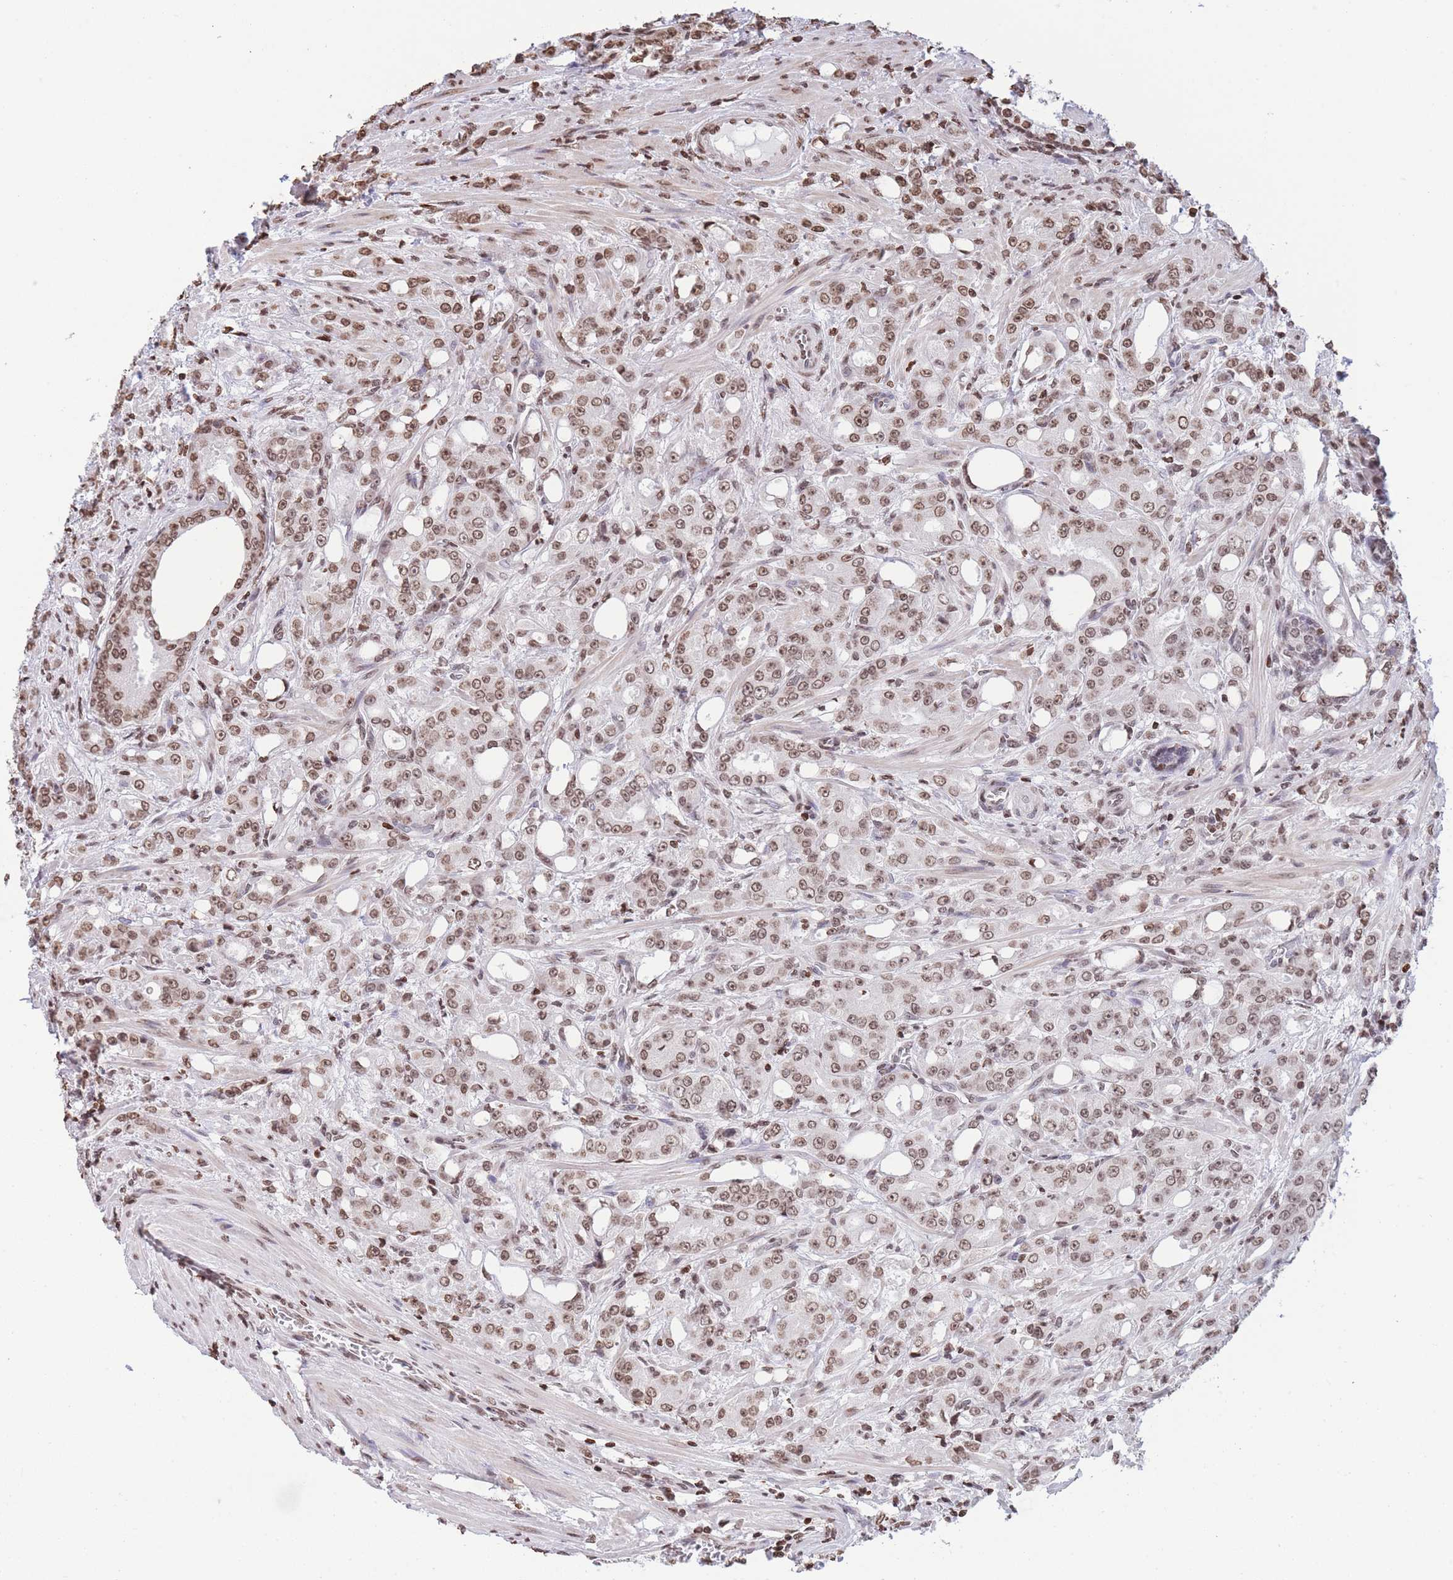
{"staining": {"intensity": "moderate", "quantity": ">75%", "location": "nuclear"}, "tissue": "prostate cancer", "cell_type": "Tumor cells", "image_type": "cancer", "snomed": [{"axis": "morphology", "description": "Adenocarcinoma, High grade"}, {"axis": "topography", "description": "Prostate"}], "caption": "Tumor cells show moderate nuclear staining in approximately >75% of cells in prostate cancer.", "gene": "H2BC11", "patient": {"sex": "male", "age": 69}}